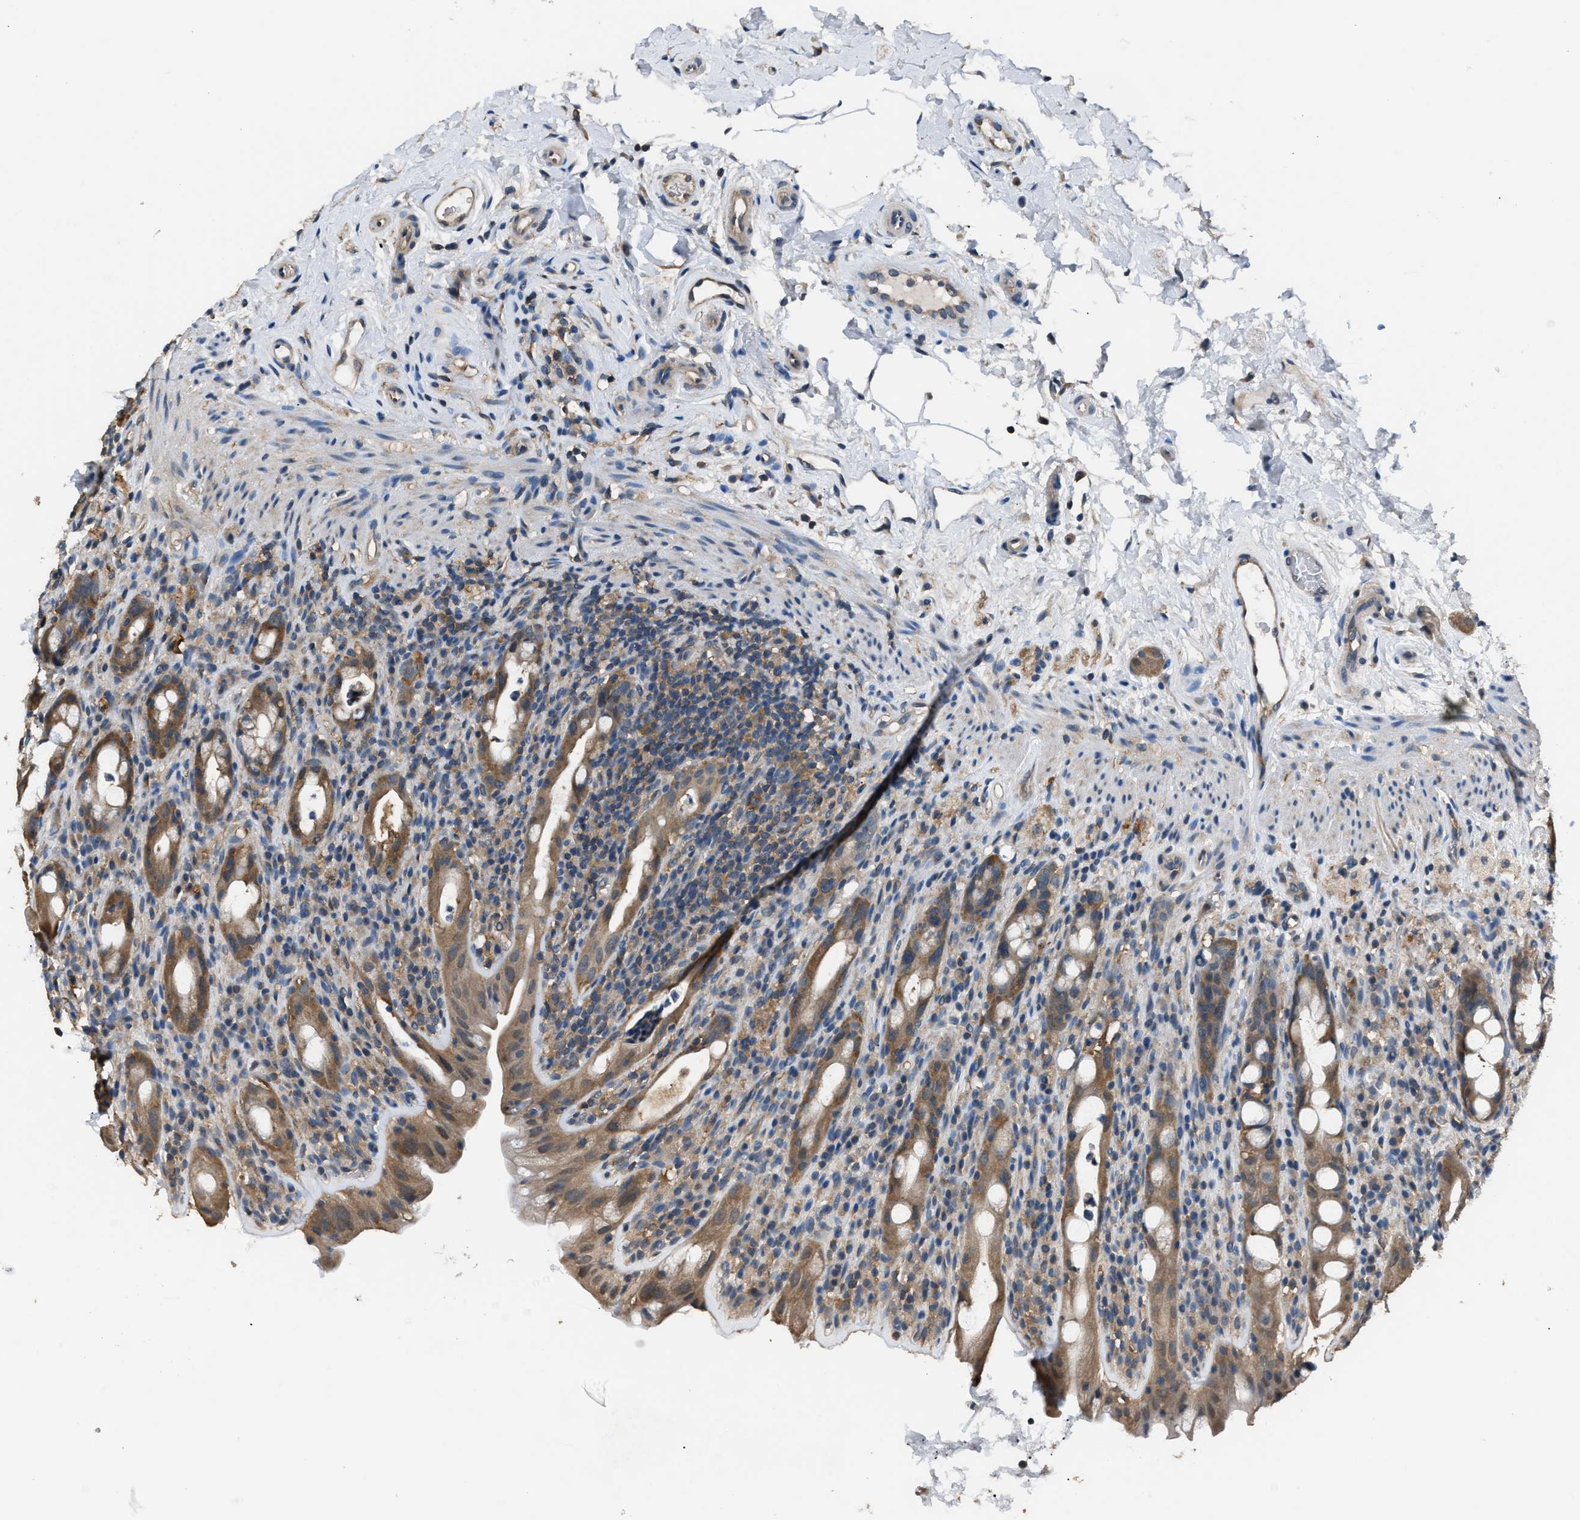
{"staining": {"intensity": "moderate", "quantity": ">75%", "location": "cytoplasmic/membranous"}, "tissue": "rectum", "cell_type": "Glandular cells", "image_type": "normal", "snomed": [{"axis": "morphology", "description": "Normal tissue, NOS"}, {"axis": "topography", "description": "Rectum"}], "caption": "High-magnification brightfield microscopy of unremarkable rectum stained with DAB (brown) and counterstained with hematoxylin (blue). glandular cells exhibit moderate cytoplasmic/membranous staining is appreciated in about>75% of cells. (brown staining indicates protein expression, while blue staining denotes nuclei).", "gene": "ABCC9", "patient": {"sex": "male", "age": 44}}